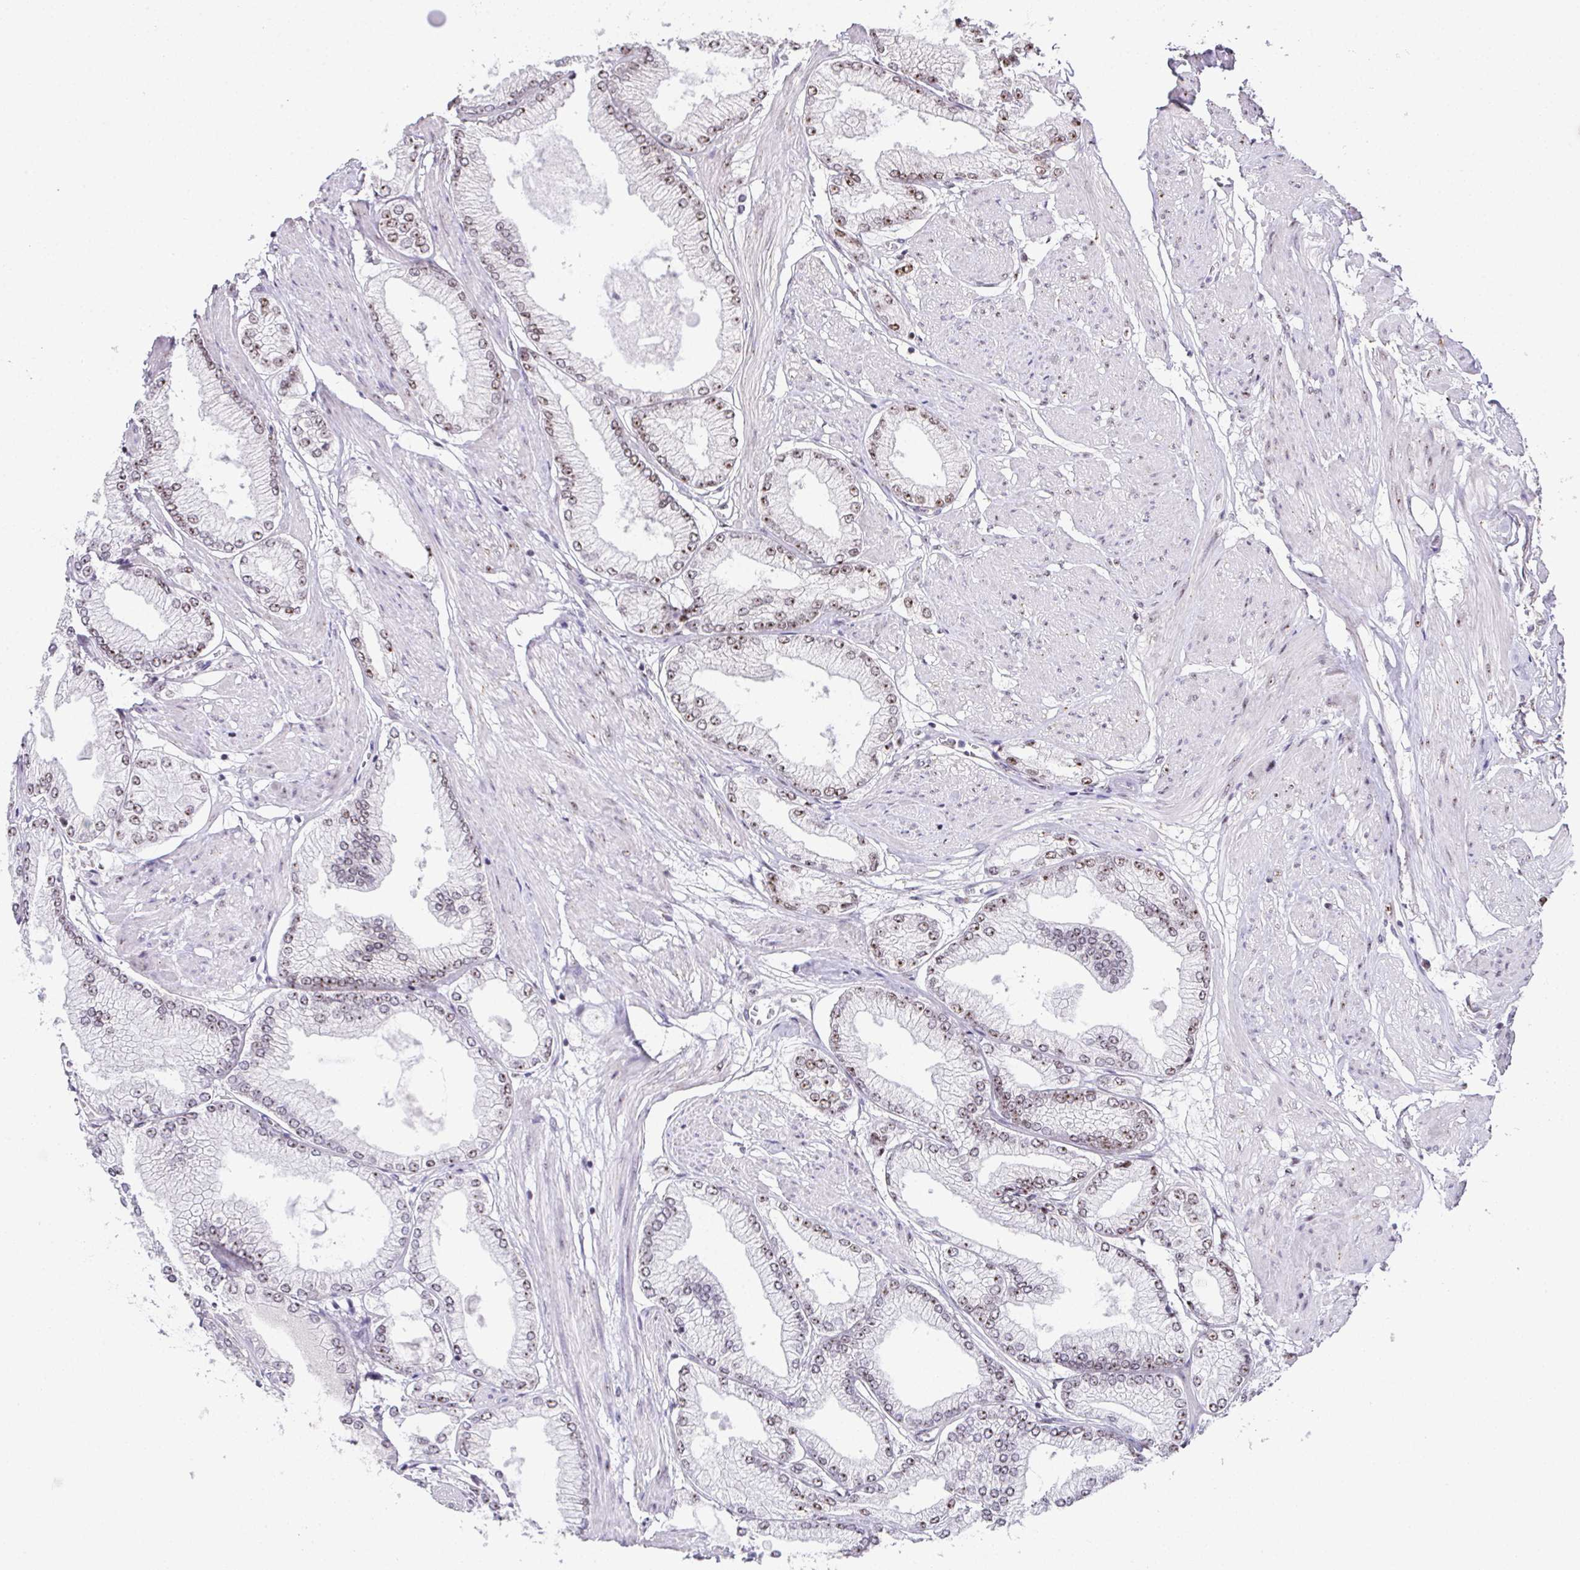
{"staining": {"intensity": "moderate", "quantity": ">75%", "location": "nuclear"}, "tissue": "prostate cancer", "cell_type": "Tumor cells", "image_type": "cancer", "snomed": [{"axis": "morphology", "description": "Adenocarcinoma, High grade"}, {"axis": "topography", "description": "Prostate"}], "caption": "Human prostate cancer stained for a protein (brown) reveals moderate nuclear positive staining in about >75% of tumor cells.", "gene": "ZNF800", "patient": {"sex": "male", "age": 68}}